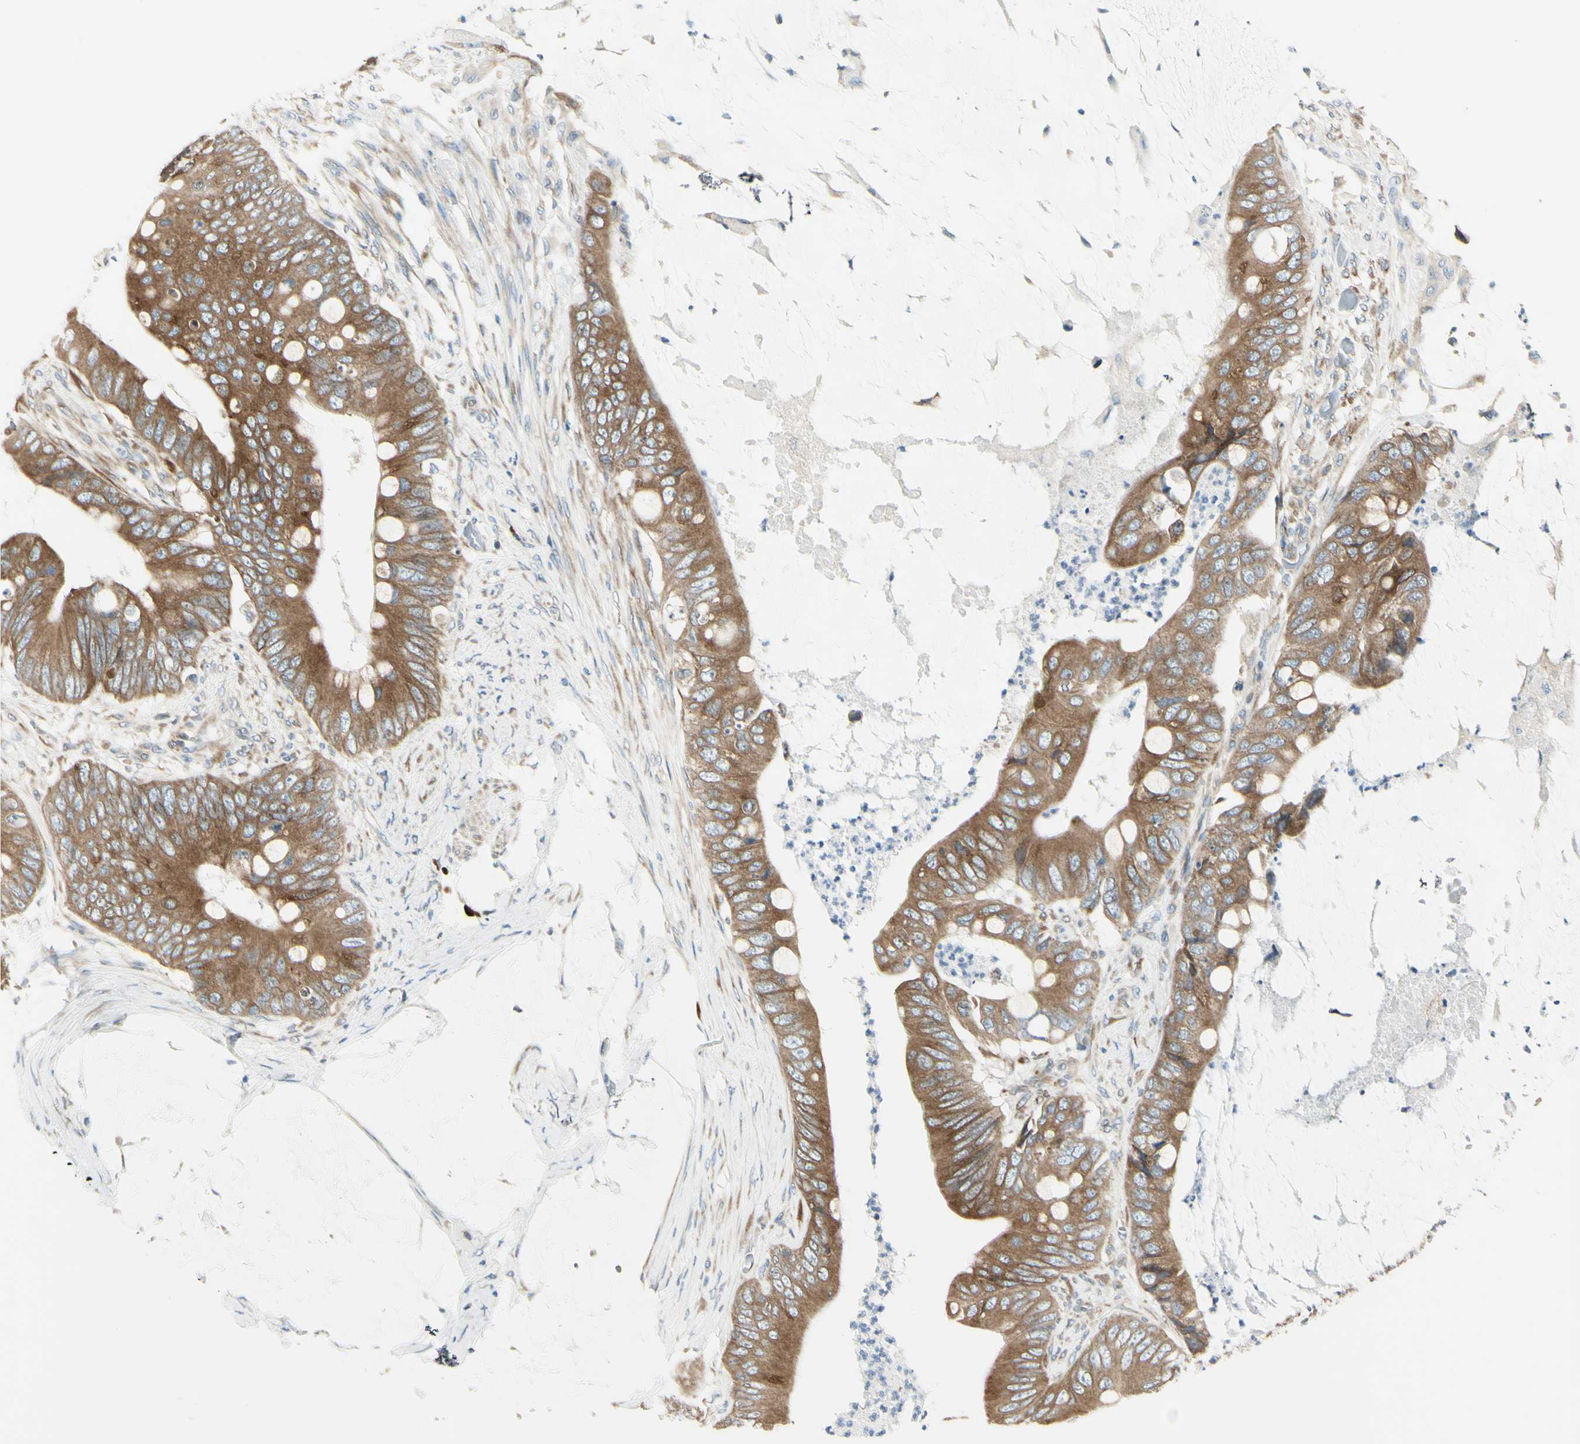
{"staining": {"intensity": "moderate", "quantity": ">75%", "location": "cytoplasmic/membranous"}, "tissue": "colorectal cancer", "cell_type": "Tumor cells", "image_type": "cancer", "snomed": [{"axis": "morphology", "description": "Adenocarcinoma, NOS"}, {"axis": "topography", "description": "Rectum"}], "caption": "This image exhibits immunohistochemistry staining of human colorectal cancer (adenocarcinoma), with medium moderate cytoplasmic/membranous staining in about >75% of tumor cells.", "gene": "SELENOS", "patient": {"sex": "female", "age": 77}}